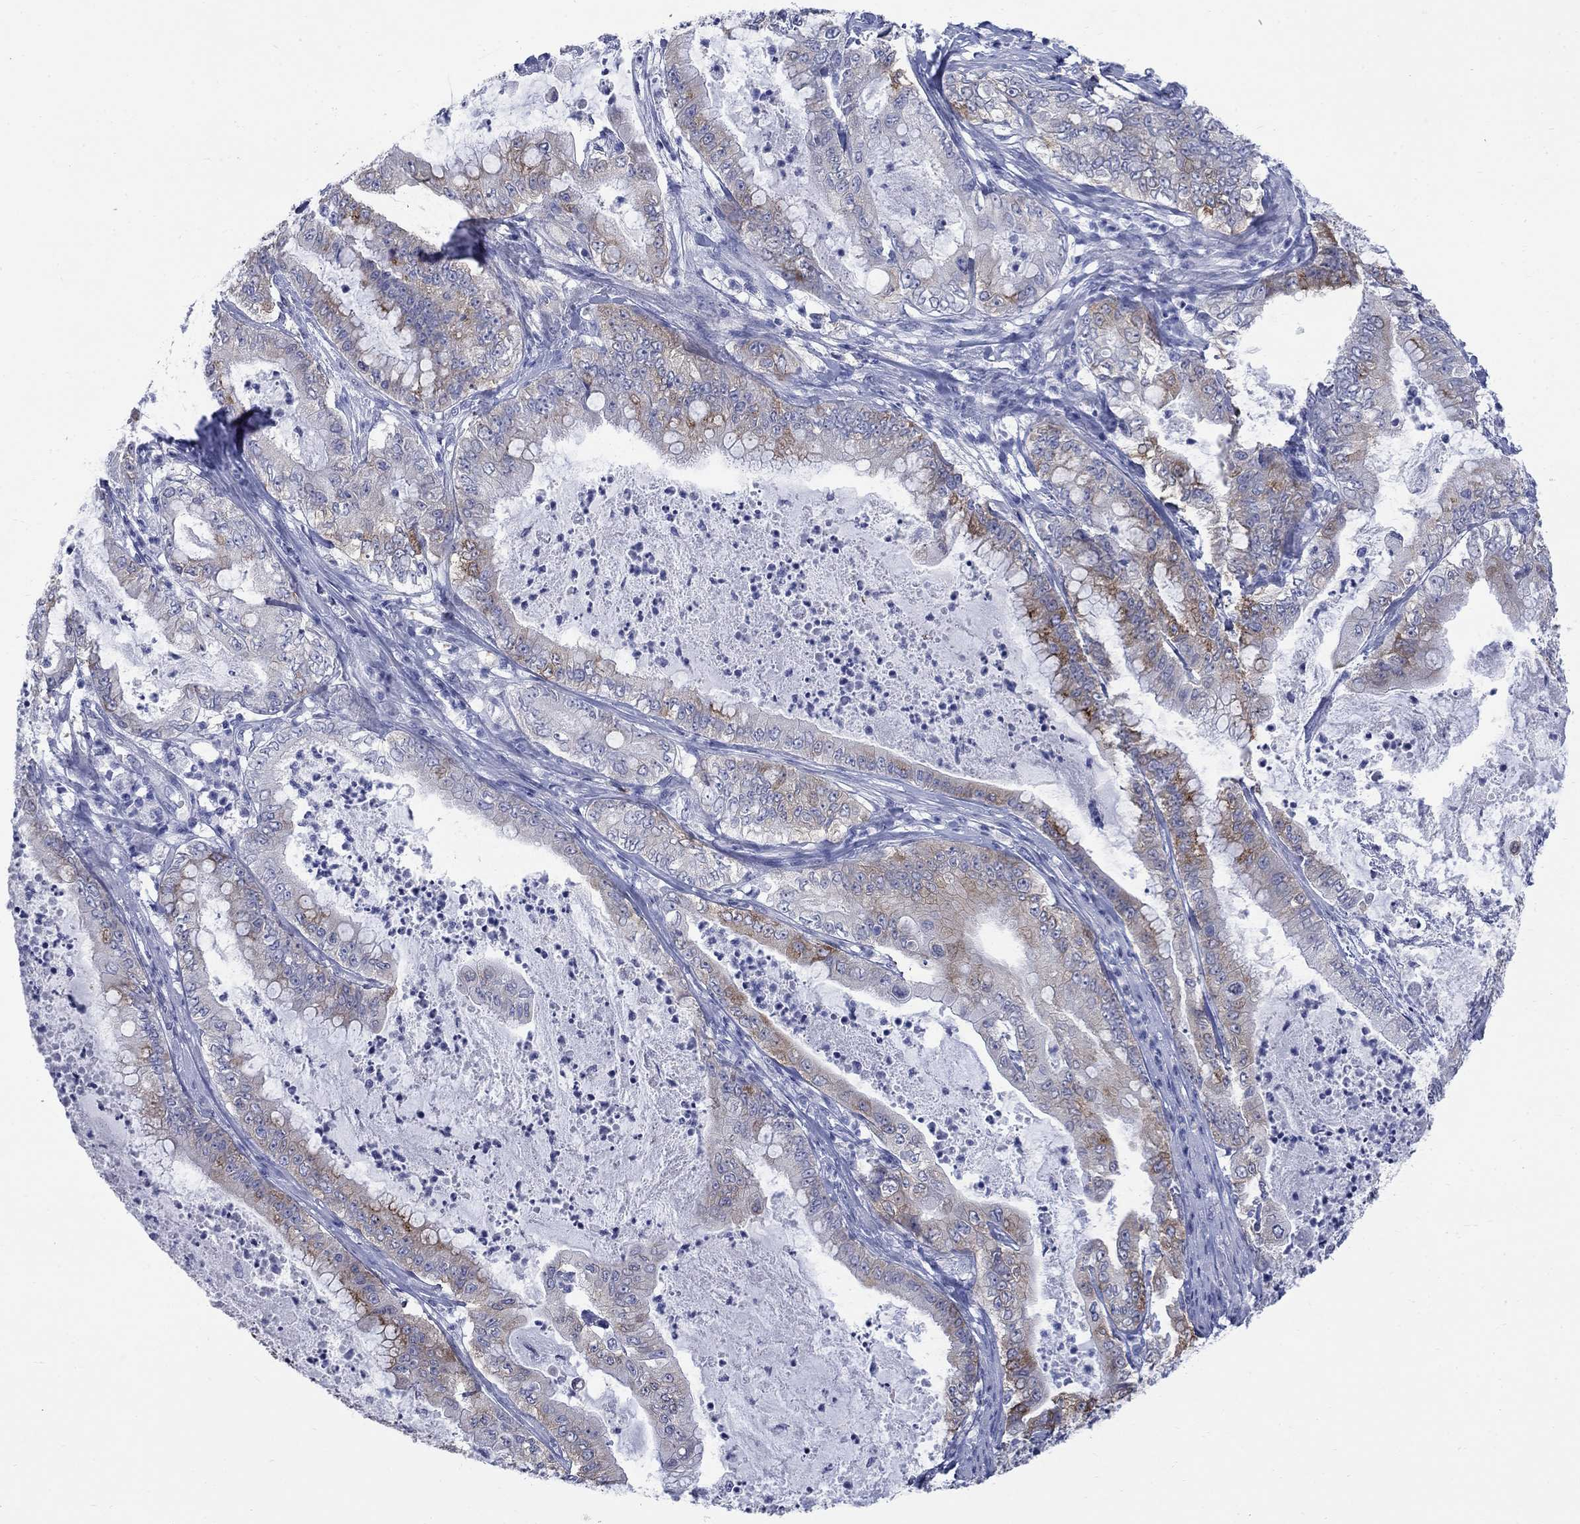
{"staining": {"intensity": "strong", "quantity": "<25%", "location": "cytoplasmic/membranous"}, "tissue": "pancreatic cancer", "cell_type": "Tumor cells", "image_type": "cancer", "snomed": [{"axis": "morphology", "description": "Adenocarcinoma, NOS"}, {"axis": "topography", "description": "Pancreas"}], "caption": "About <25% of tumor cells in human adenocarcinoma (pancreatic) display strong cytoplasmic/membranous protein expression as visualized by brown immunohistochemical staining.", "gene": "IGF2BP3", "patient": {"sex": "male", "age": 71}}